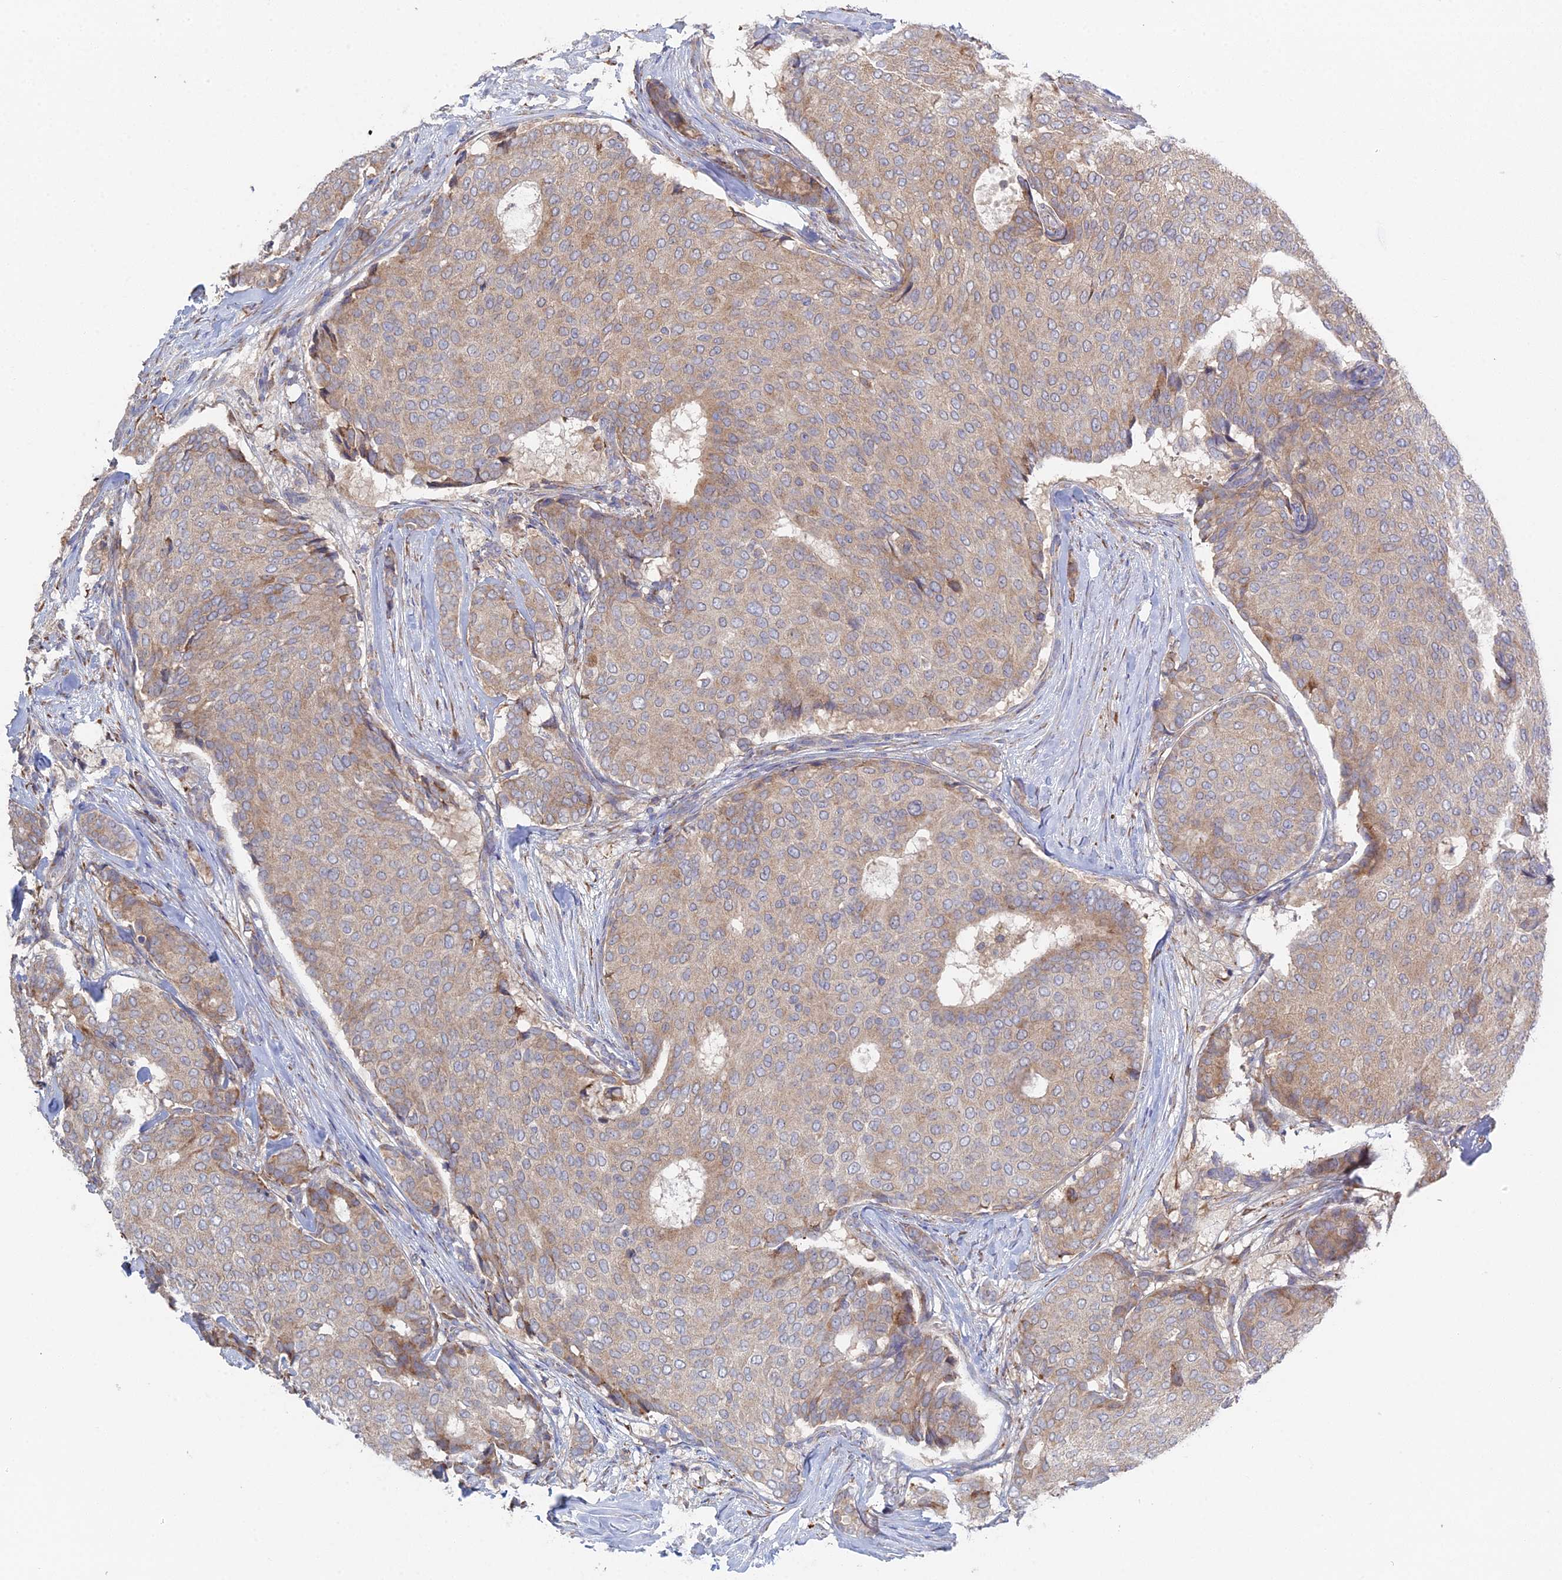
{"staining": {"intensity": "weak", "quantity": "25%-75%", "location": "cytoplasmic/membranous"}, "tissue": "breast cancer", "cell_type": "Tumor cells", "image_type": "cancer", "snomed": [{"axis": "morphology", "description": "Duct carcinoma"}, {"axis": "topography", "description": "Breast"}], "caption": "An image showing weak cytoplasmic/membranous positivity in approximately 25%-75% of tumor cells in breast cancer, as visualized by brown immunohistochemical staining.", "gene": "TRAPPC6A", "patient": {"sex": "female", "age": 75}}